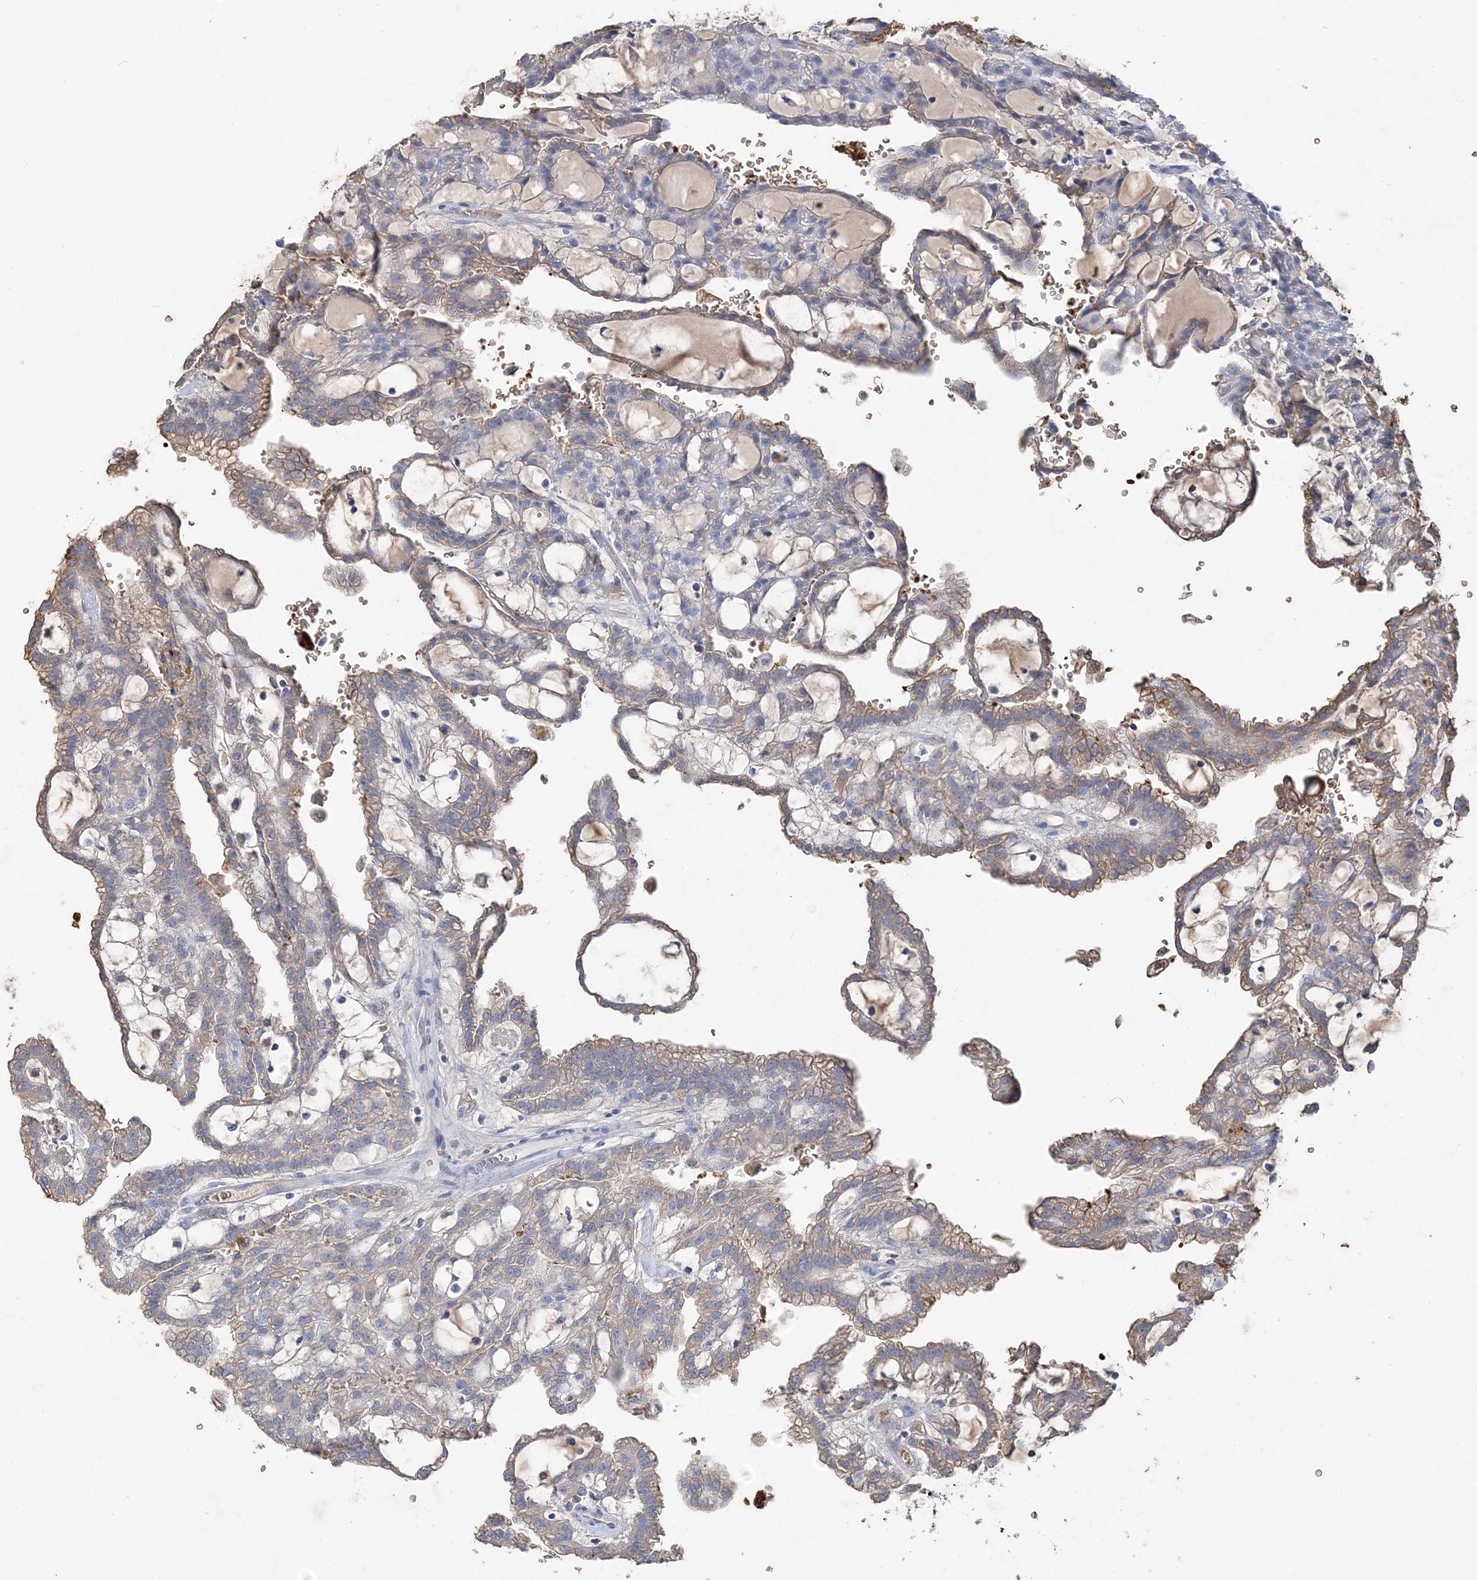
{"staining": {"intensity": "moderate", "quantity": "<25%", "location": "cytoplasmic/membranous"}, "tissue": "renal cancer", "cell_type": "Tumor cells", "image_type": "cancer", "snomed": [{"axis": "morphology", "description": "Adenocarcinoma, NOS"}, {"axis": "topography", "description": "Kidney"}], "caption": "Protein expression analysis of adenocarcinoma (renal) demonstrates moderate cytoplasmic/membranous positivity in about <25% of tumor cells. (DAB (3,3'-diaminobenzidine) IHC, brown staining for protein, blue staining for nuclei).", "gene": "HBD", "patient": {"sex": "male", "age": 63}}